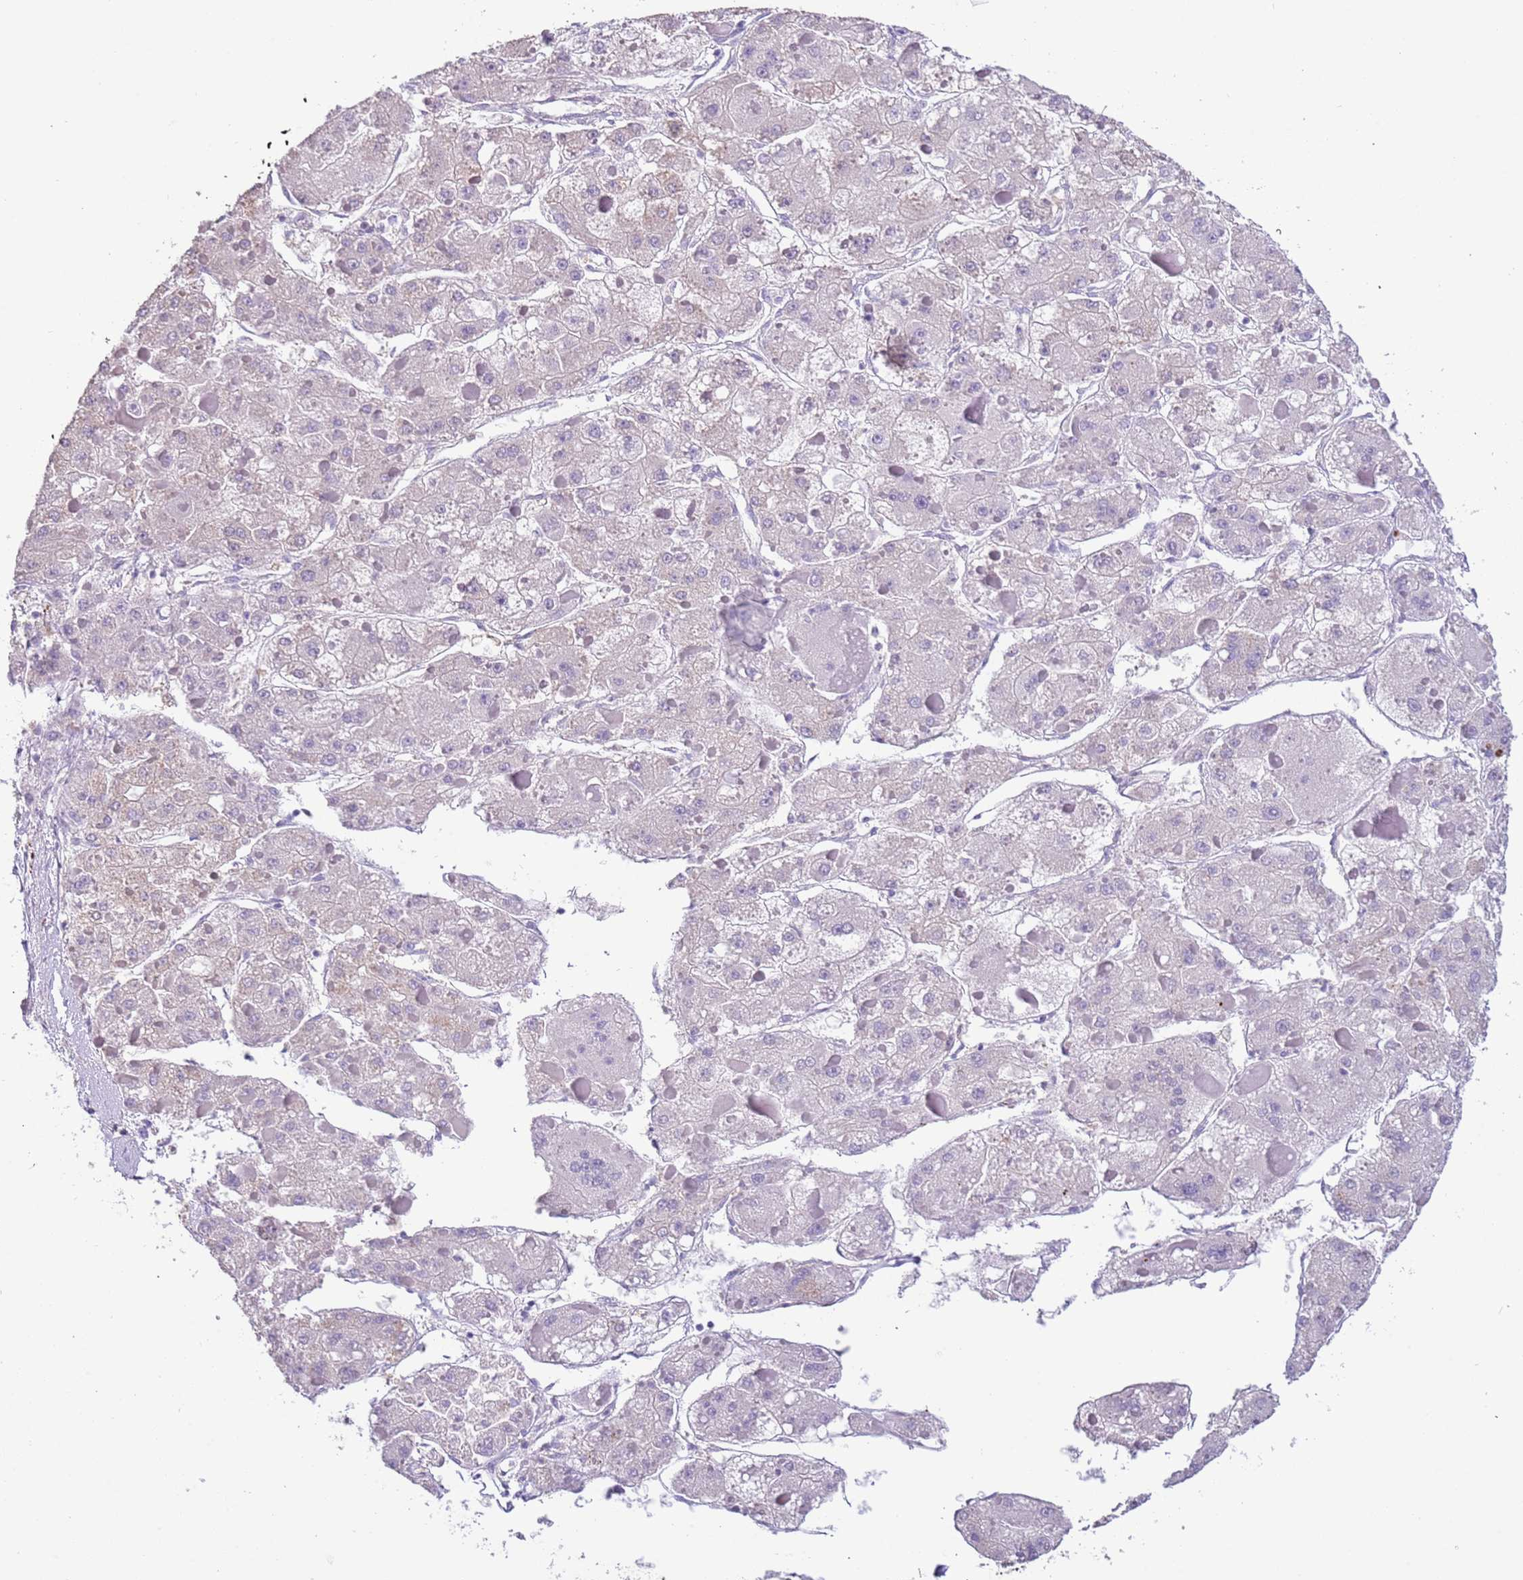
{"staining": {"intensity": "negative", "quantity": "none", "location": "none"}, "tissue": "liver cancer", "cell_type": "Tumor cells", "image_type": "cancer", "snomed": [{"axis": "morphology", "description": "Carcinoma, Hepatocellular, NOS"}, {"axis": "topography", "description": "Liver"}], "caption": "DAB (3,3'-diaminobenzidine) immunohistochemical staining of human hepatocellular carcinoma (liver) reveals no significant staining in tumor cells.", "gene": "PCGF2", "patient": {"sex": "female", "age": 73}}